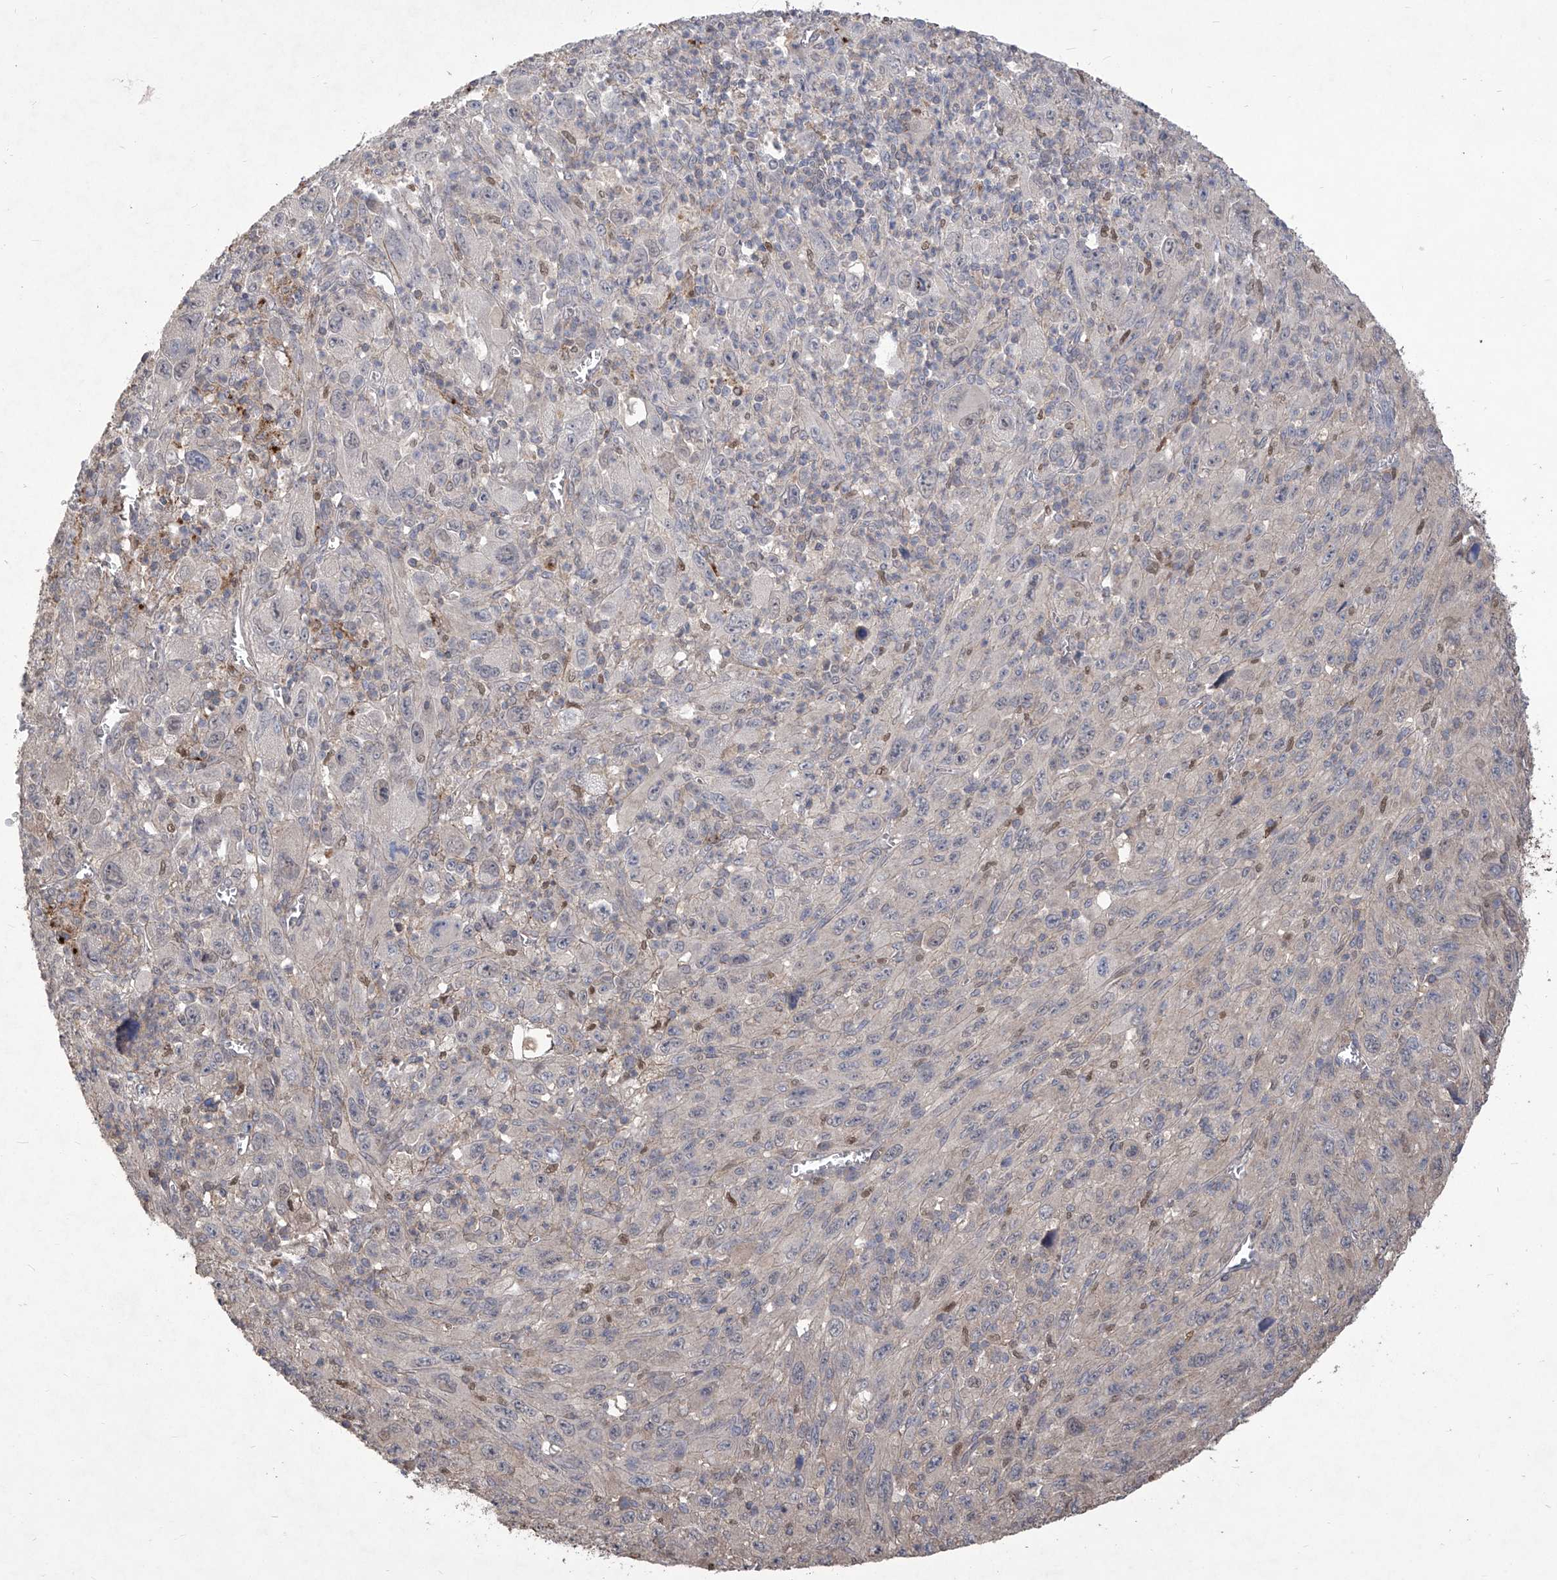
{"staining": {"intensity": "negative", "quantity": "none", "location": "none"}, "tissue": "melanoma", "cell_type": "Tumor cells", "image_type": "cancer", "snomed": [{"axis": "morphology", "description": "Malignant melanoma, Metastatic site"}, {"axis": "topography", "description": "Skin"}], "caption": "The image displays no staining of tumor cells in melanoma.", "gene": "TXNIP", "patient": {"sex": "female", "age": 56}}